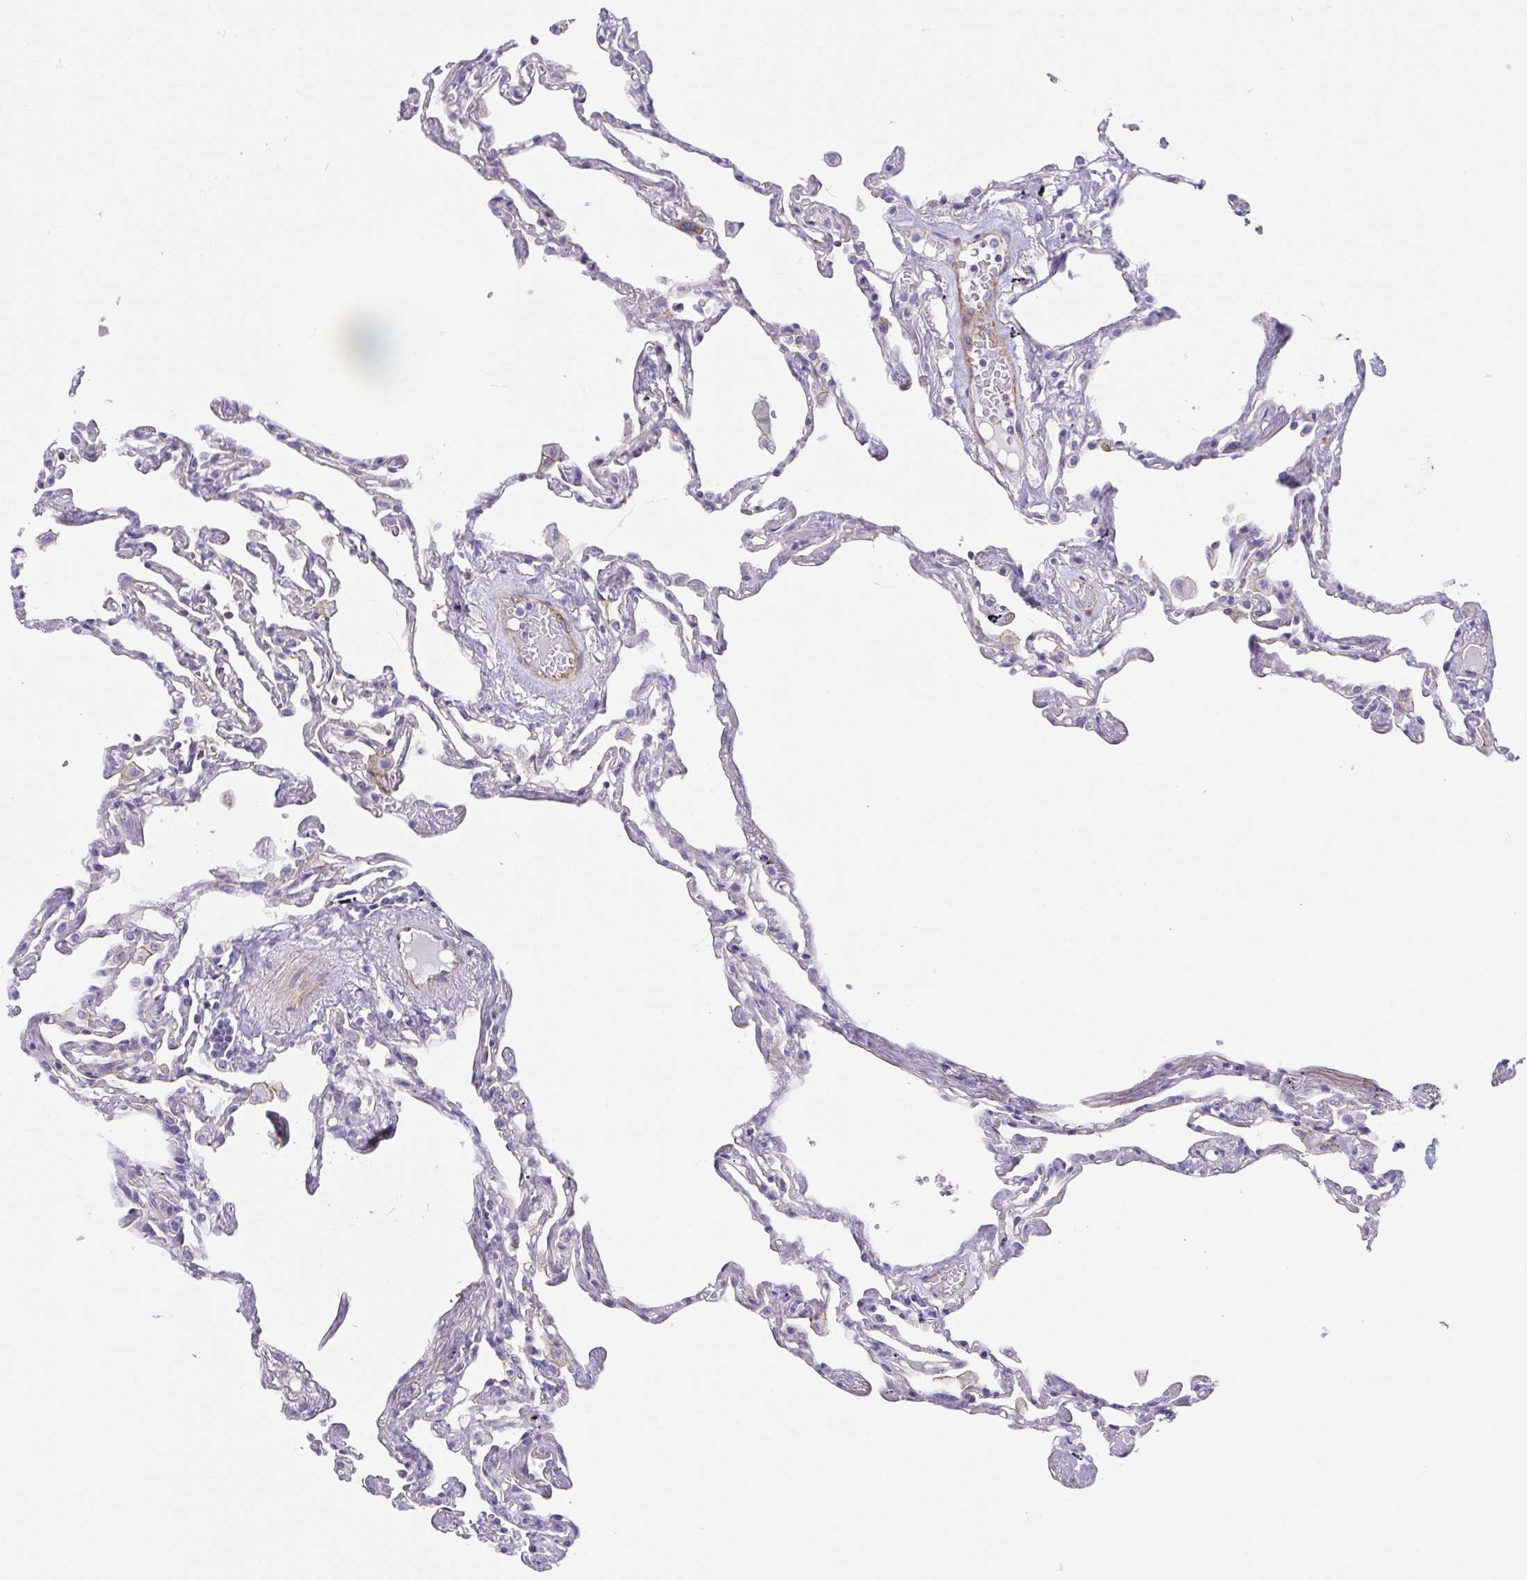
{"staining": {"intensity": "negative", "quantity": "none", "location": "none"}, "tissue": "lung", "cell_type": "Alveolar cells", "image_type": "normal", "snomed": [{"axis": "morphology", "description": "Normal tissue, NOS"}, {"axis": "topography", "description": "Lung"}], "caption": "Immunohistochemistry (IHC) photomicrograph of normal lung: human lung stained with DAB displays no significant protein expression in alveolar cells.", "gene": "TRAM2", "patient": {"sex": "female", "age": 67}}